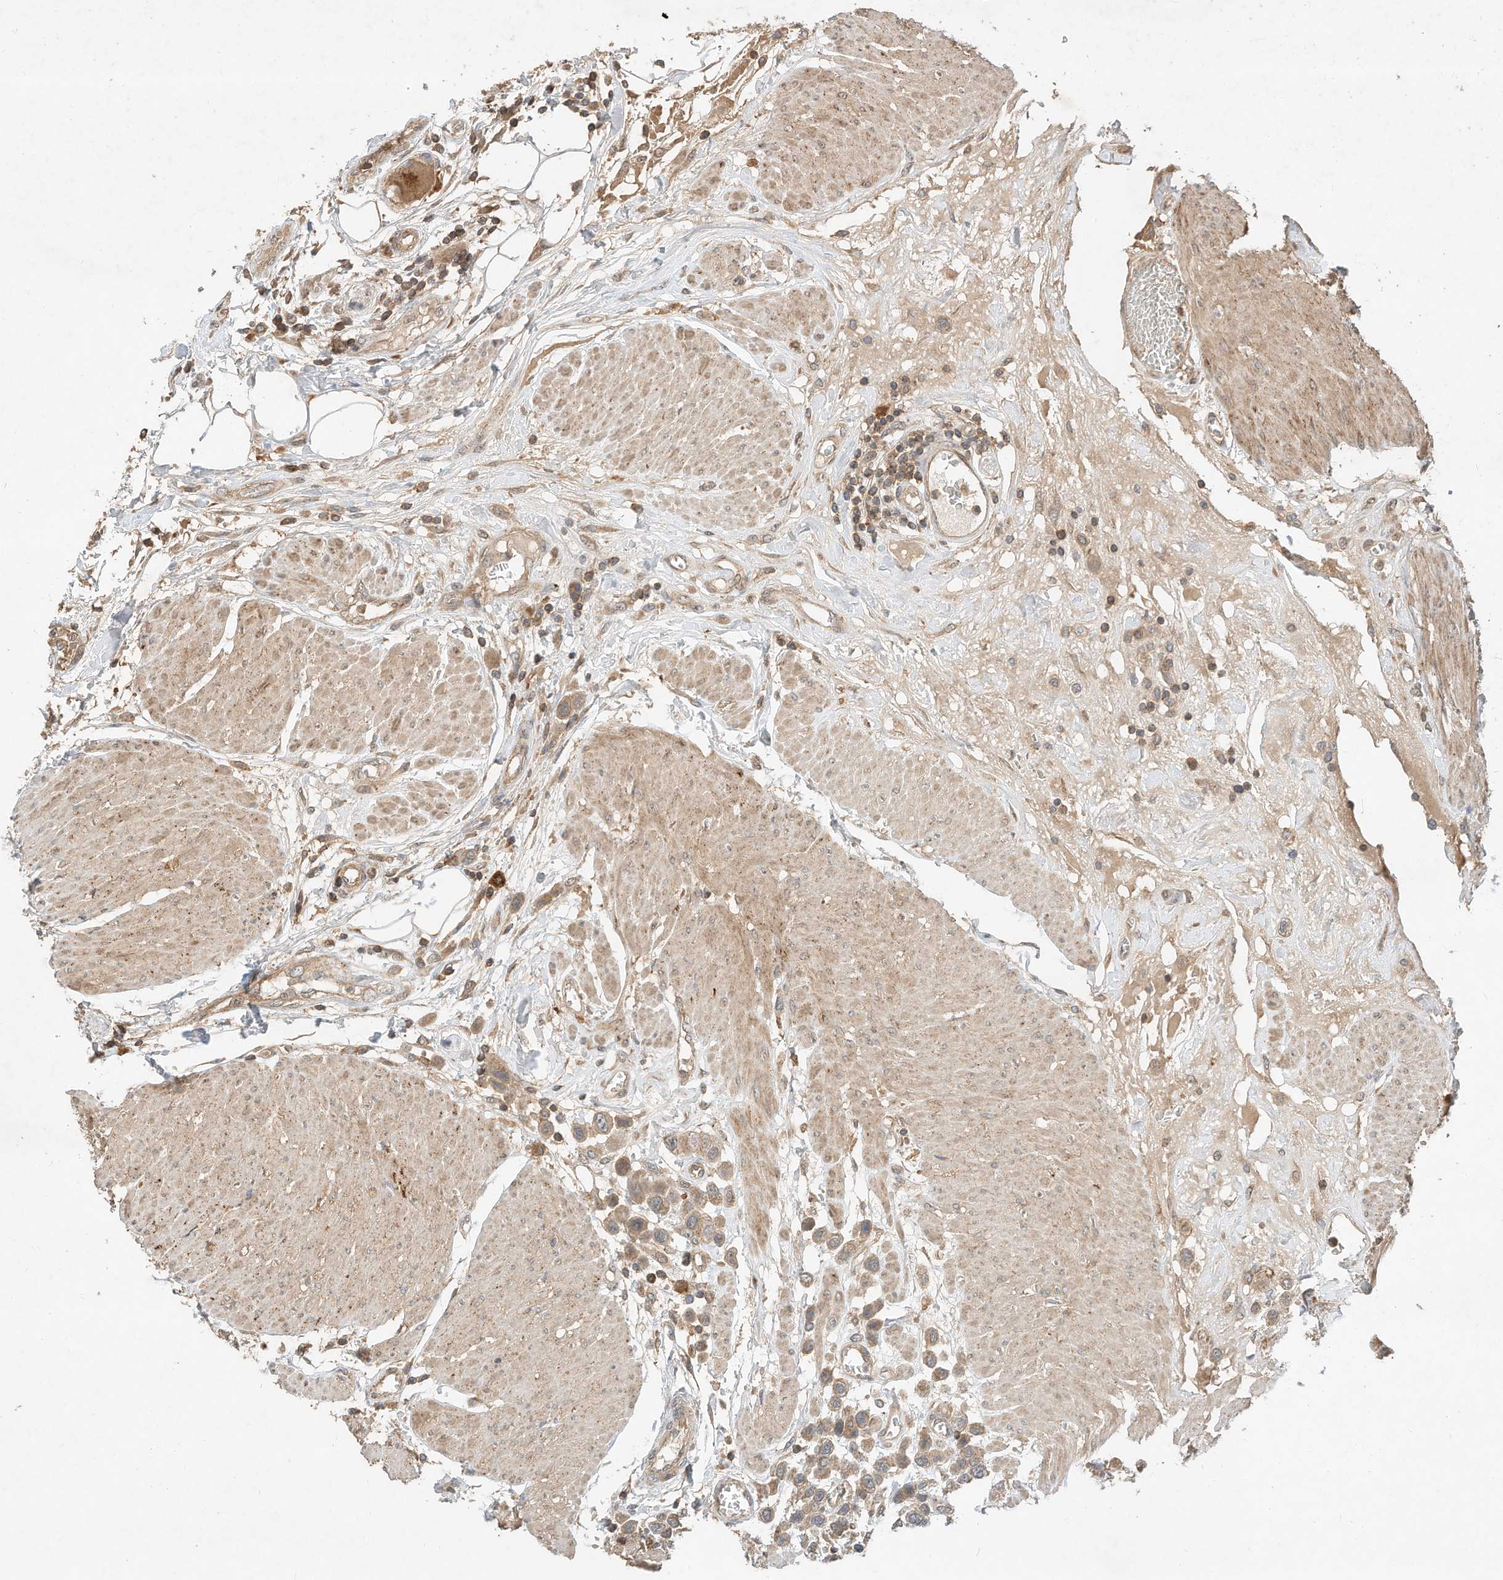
{"staining": {"intensity": "weak", "quantity": ">75%", "location": "cytoplasmic/membranous"}, "tissue": "urothelial cancer", "cell_type": "Tumor cells", "image_type": "cancer", "snomed": [{"axis": "morphology", "description": "Urothelial carcinoma, High grade"}, {"axis": "topography", "description": "Urinary bladder"}], "caption": "Brown immunohistochemical staining in human high-grade urothelial carcinoma shows weak cytoplasmic/membranous staining in approximately >75% of tumor cells.", "gene": "CPAMD8", "patient": {"sex": "male", "age": 50}}